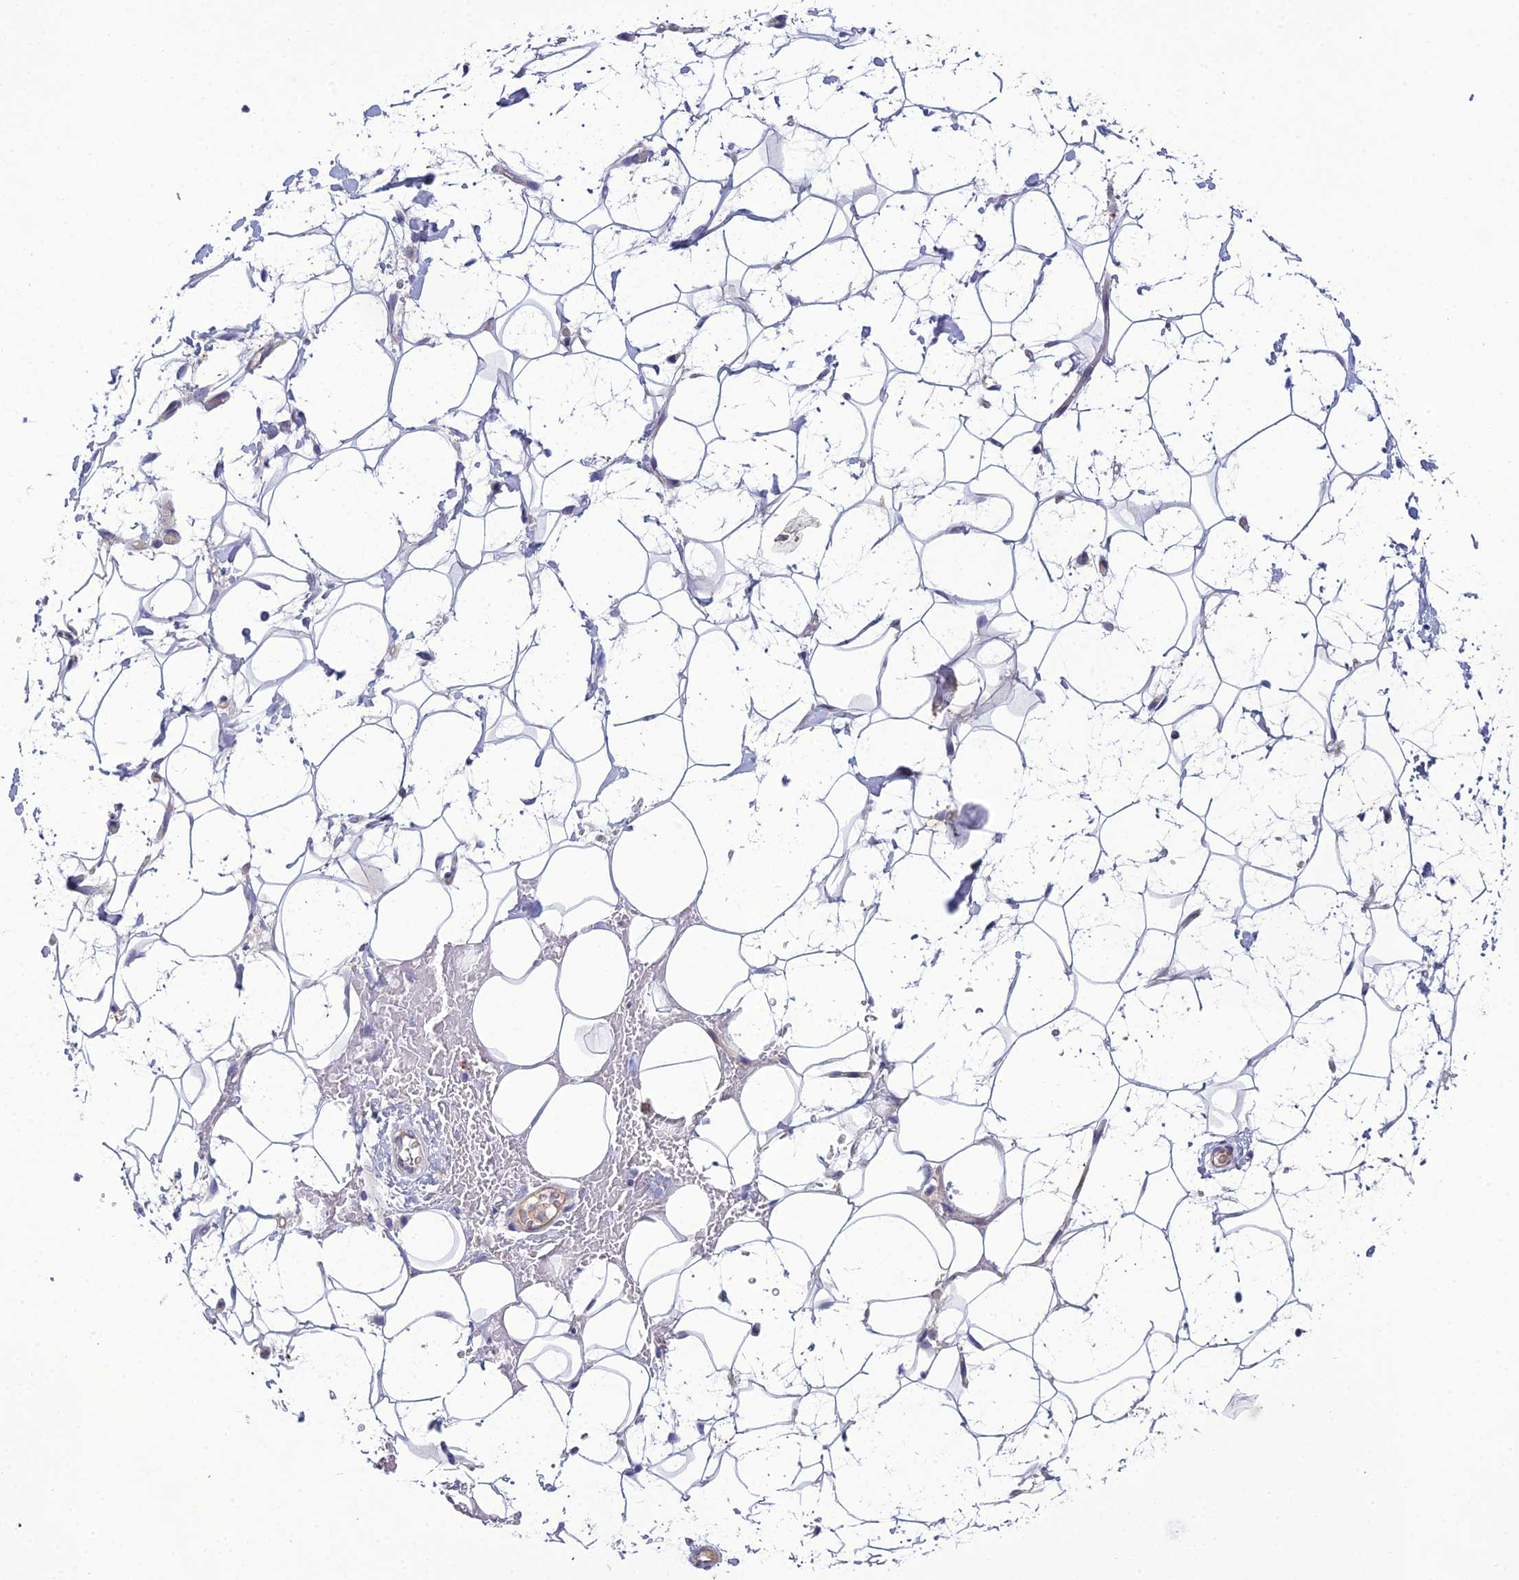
{"staining": {"intensity": "negative", "quantity": "none", "location": "none"}, "tissue": "adipose tissue", "cell_type": "Adipocytes", "image_type": "normal", "snomed": [{"axis": "morphology", "description": "Normal tissue, NOS"}, {"axis": "topography", "description": "Breast"}], "caption": "IHC micrograph of unremarkable adipose tissue: human adipose tissue stained with DAB (3,3'-diaminobenzidine) reveals no significant protein positivity in adipocytes.", "gene": "GDF6", "patient": {"sex": "female", "age": 26}}